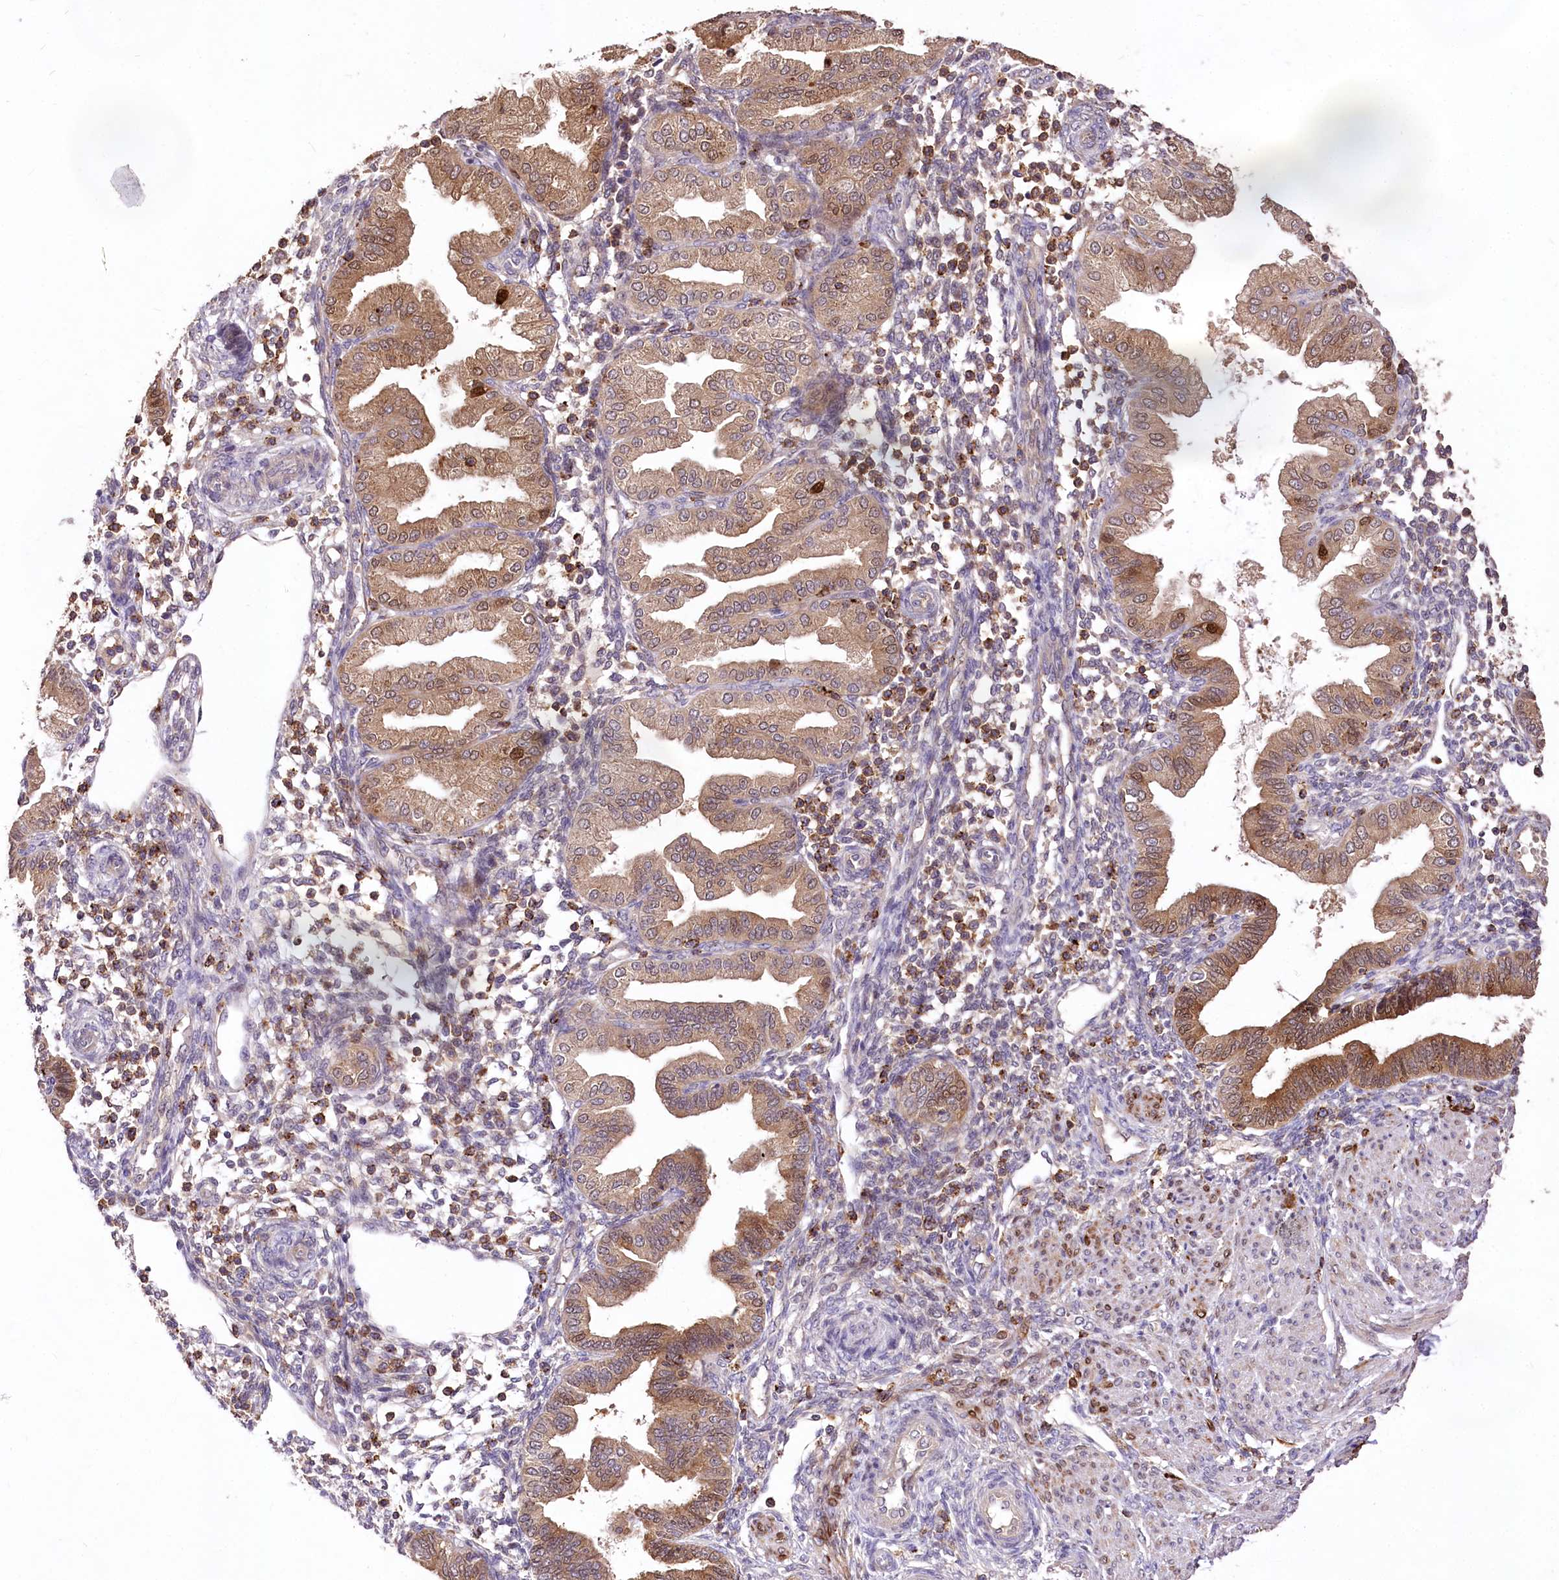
{"staining": {"intensity": "negative", "quantity": "none", "location": "none"}, "tissue": "endometrium", "cell_type": "Cells in endometrial stroma", "image_type": "normal", "snomed": [{"axis": "morphology", "description": "Normal tissue, NOS"}, {"axis": "topography", "description": "Endometrium"}], "caption": "Cells in endometrial stroma are negative for brown protein staining in benign endometrium. The staining was performed using DAB to visualize the protein expression in brown, while the nuclei were stained in blue with hematoxylin (Magnification: 20x).", "gene": "SERGEF", "patient": {"sex": "female", "age": 53}}